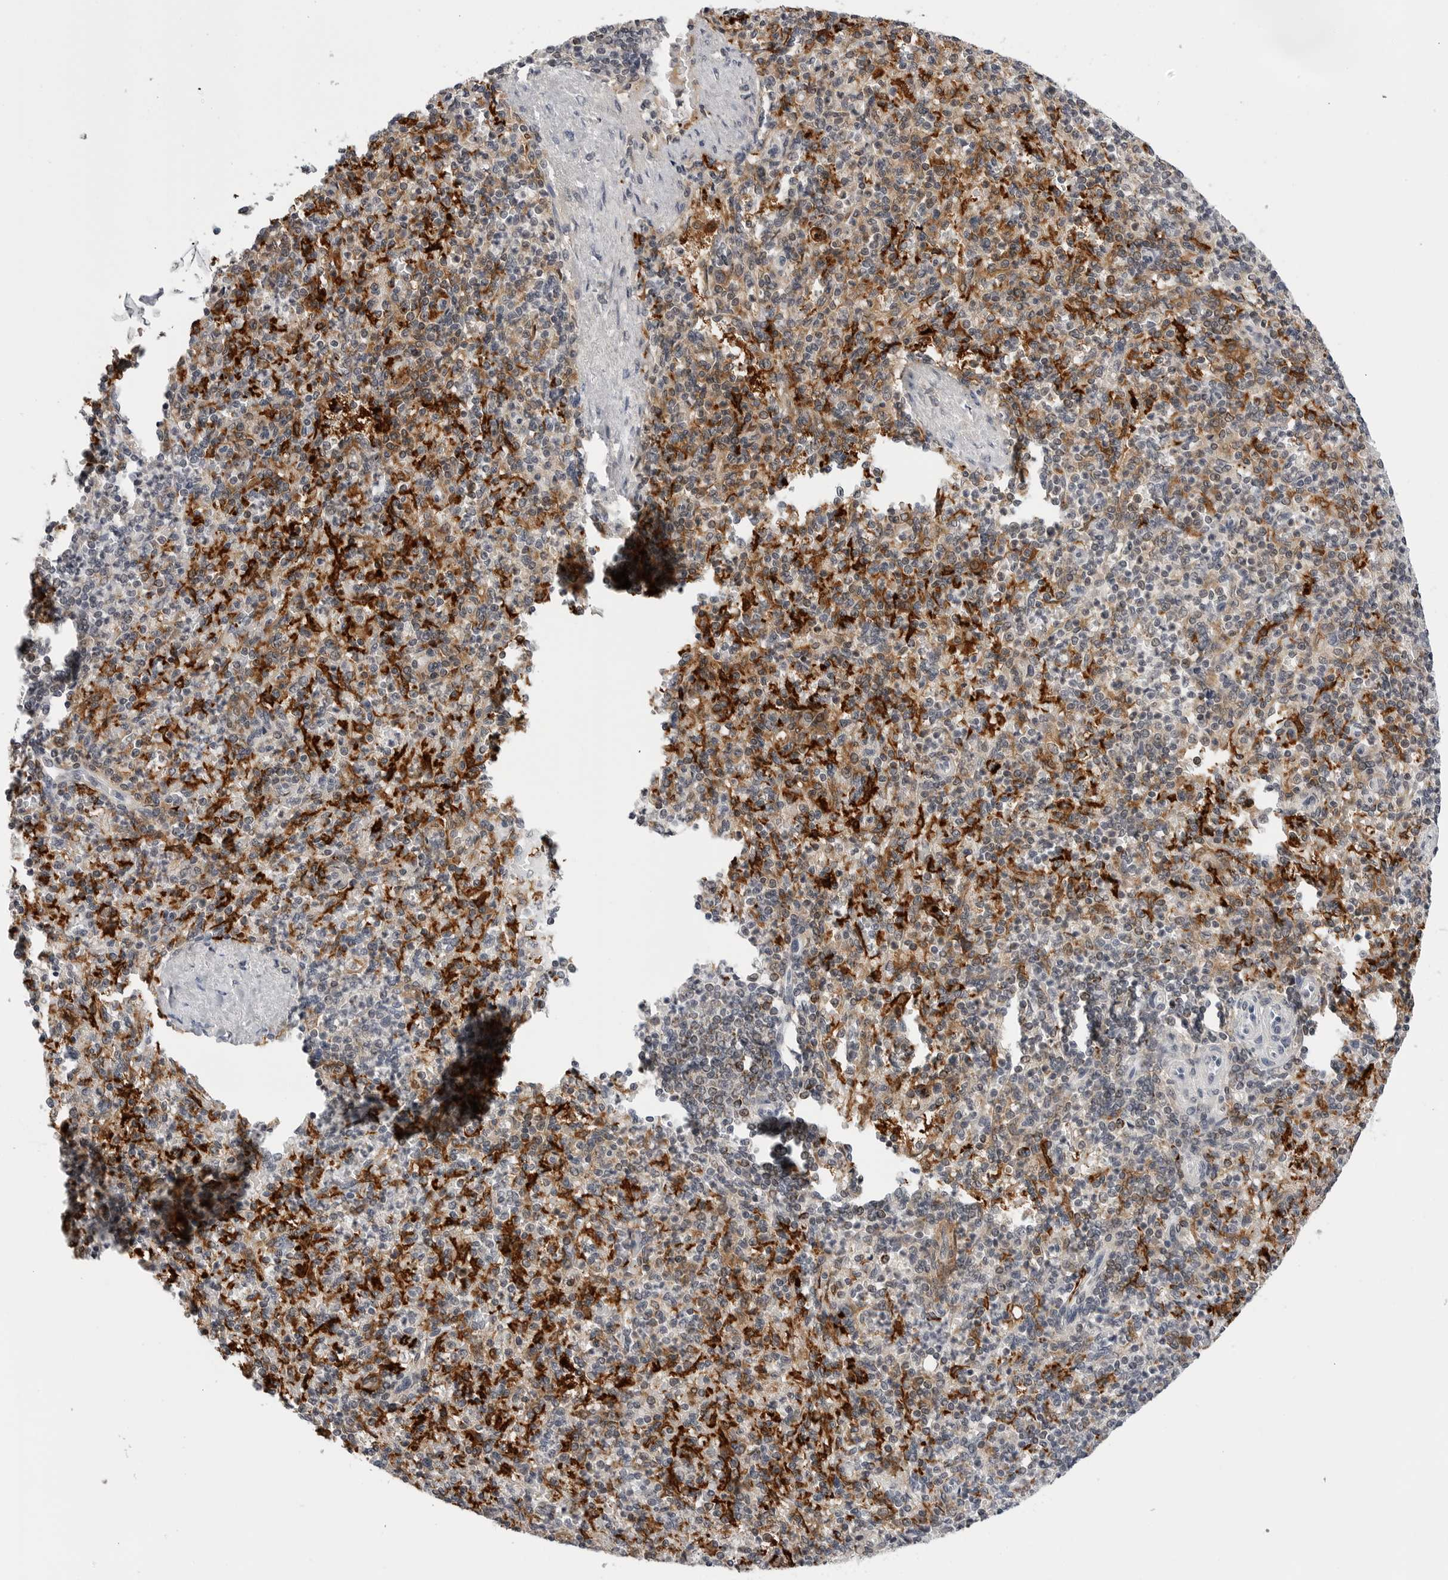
{"staining": {"intensity": "moderate", "quantity": "<25%", "location": "cytoplasmic/membranous"}, "tissue": "spleen", "cell_type": "Cells in red pulp", "image_type": "normal", "snomed": [{"axis": "morphology", "description": "Normal tissue, NOS"}, {"axis": "topography", "description": "Spleen"}], "caption": "Immunohistochemical staining of normal human spleen exhibits moderate cytoplasmic/membranous protein positivity in about <25% of cells in red pulp.", "gene": "CDK20", "patient": {"sex": "female", "age": 74}}